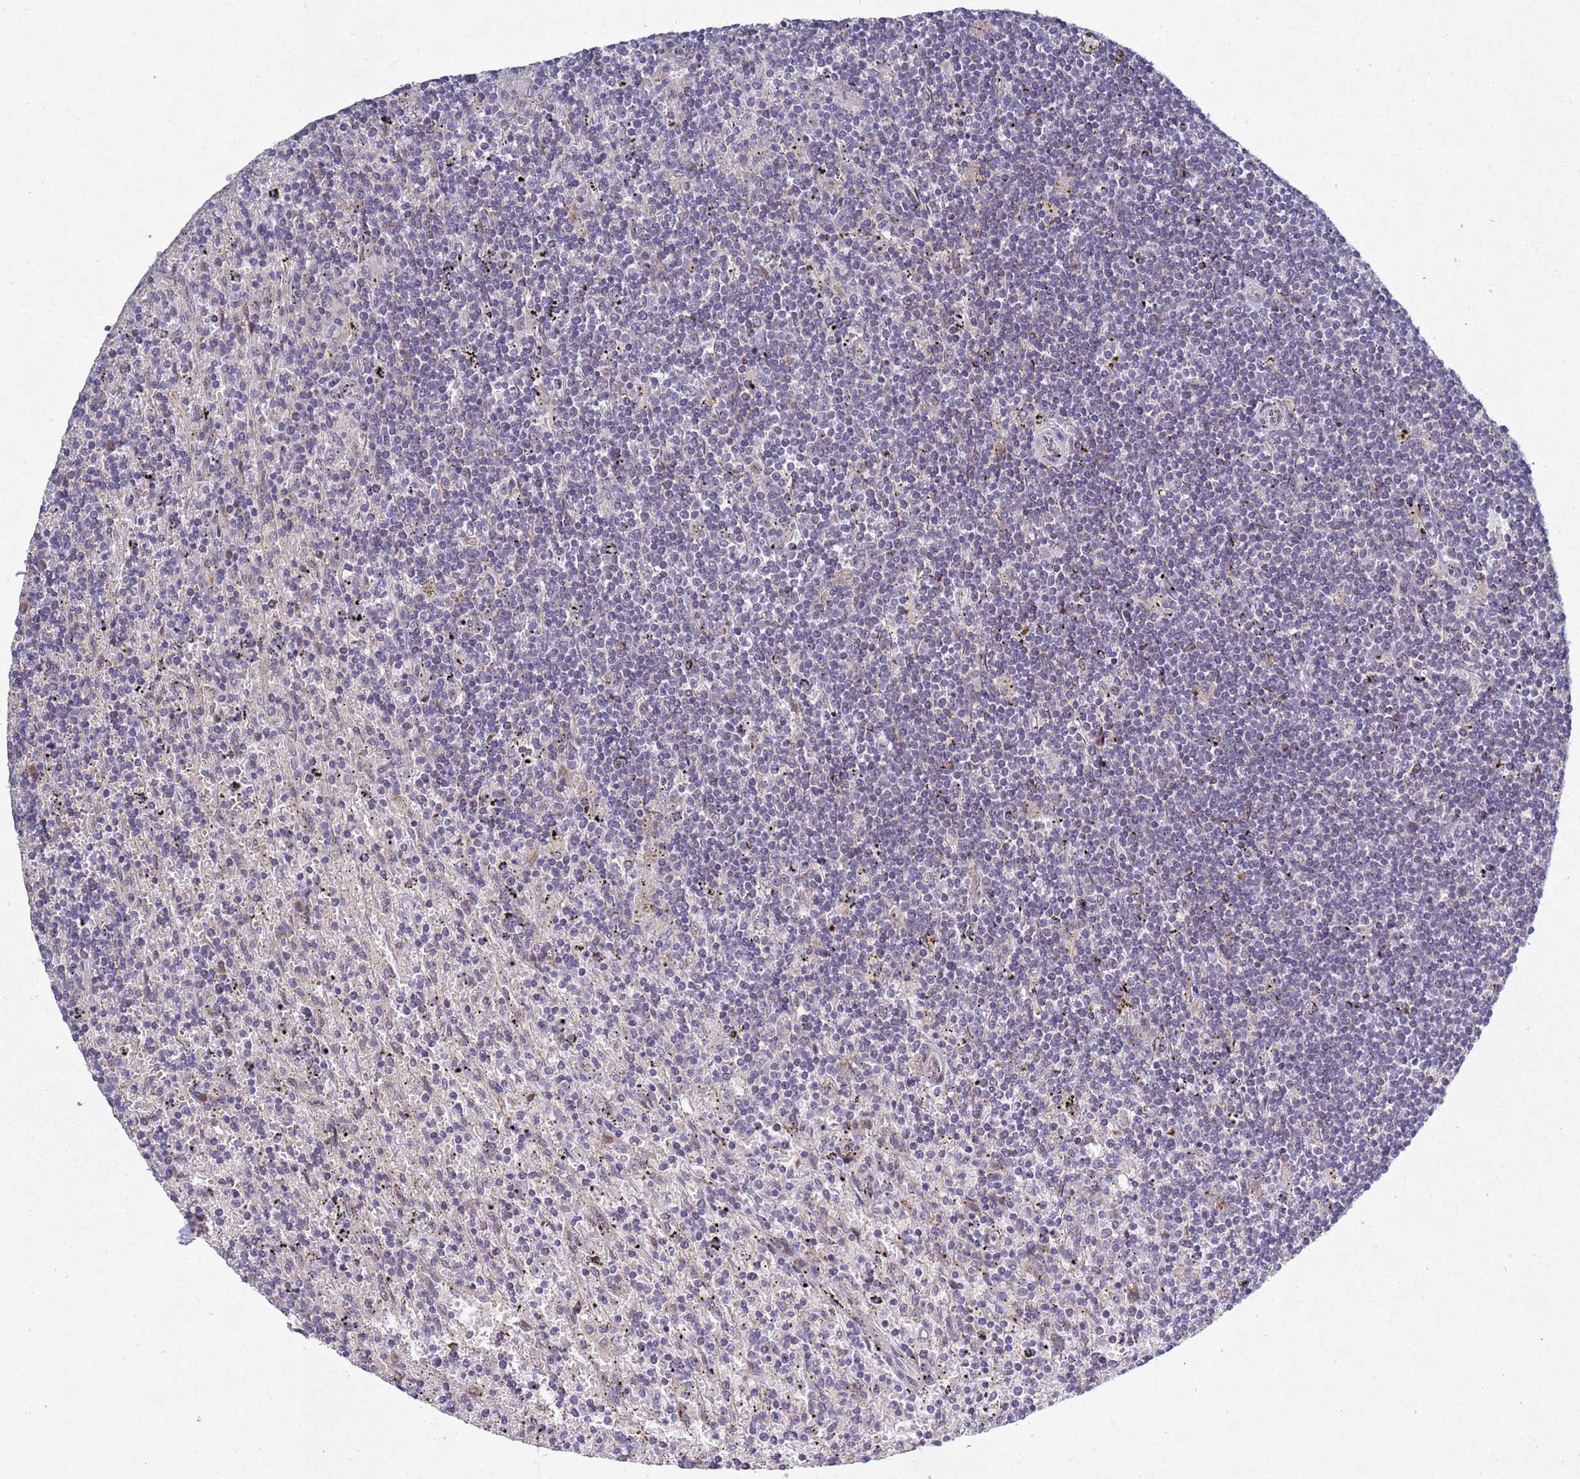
{"staining": {"intensity": "negative", "quantity": "none", "location": "none"}, "tissue": "lymphoma", "cell_type": "Tumor cells", "image_type": "cancer", "snomed": [{"axis": "morphology", "description": "Malignant lymphoma, non-Hodgkin's type, Low grade"}, {"axis": "topography", "description": "Spleen"}], "caption": "Human lymphoma stained for a protein using IHC shows no positivity in tumor cells.", "gene": "TNPO2", "patient": {"sex": "male", "age": 76}}